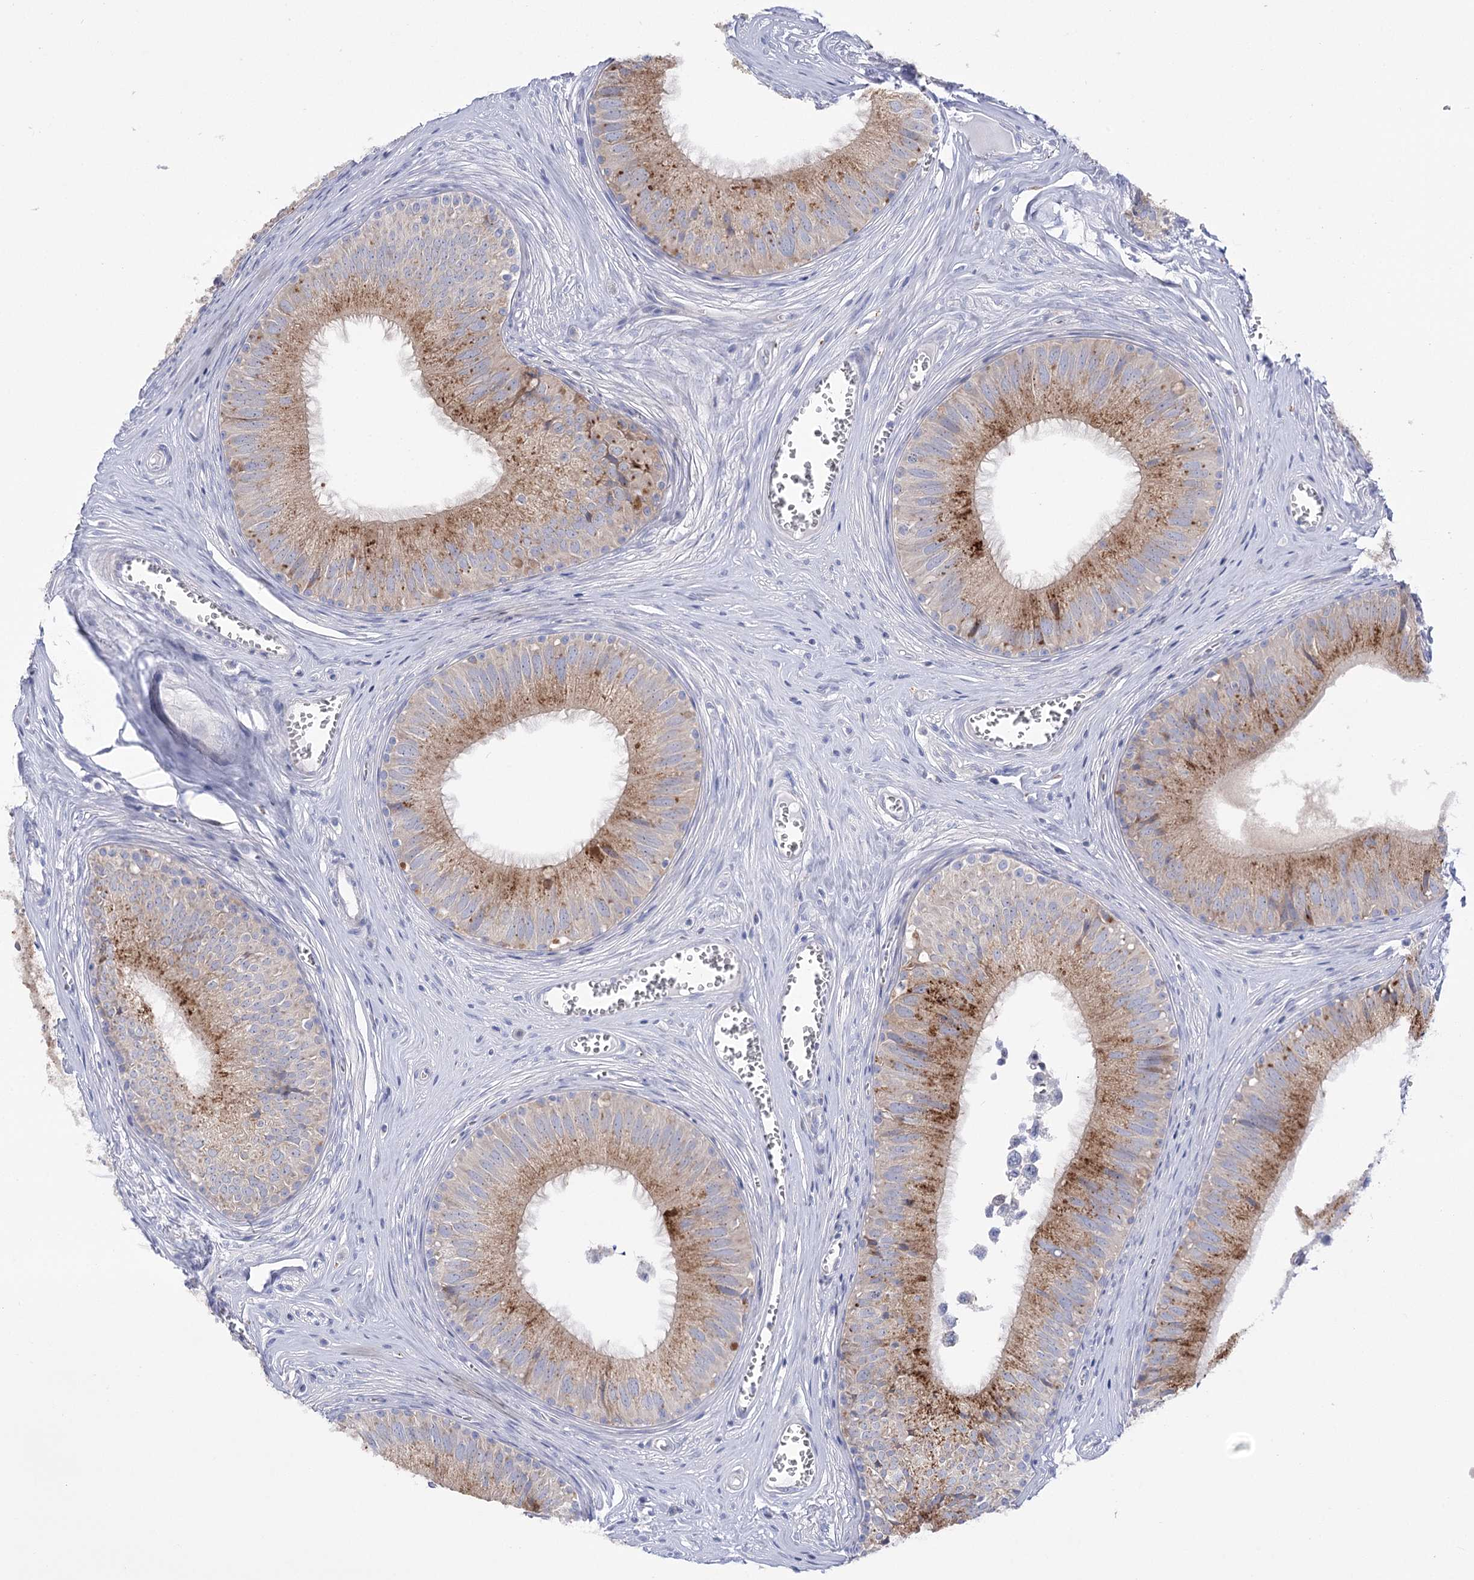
{"staining": {"intensity": "strong", "quantity": "25%-75%", "location": "cytoplasmic/membranous"}, "tissue": "epididymis", "cell_type": "Glandular cells", "image_type": "normal", "snomed": [{"axis": "morphology", "description": "Normal tissue, NOS"}, {"axis": "topography", "description": "Epididymis"}], "caption": "The photomicrograph displays staining of benign epididymis, revealing strong cytoplasmic/membranous protein positivity (brown color) within glandular cells.", "gene": "SIAE", "patient": {"sex": "male", "age": 36}}